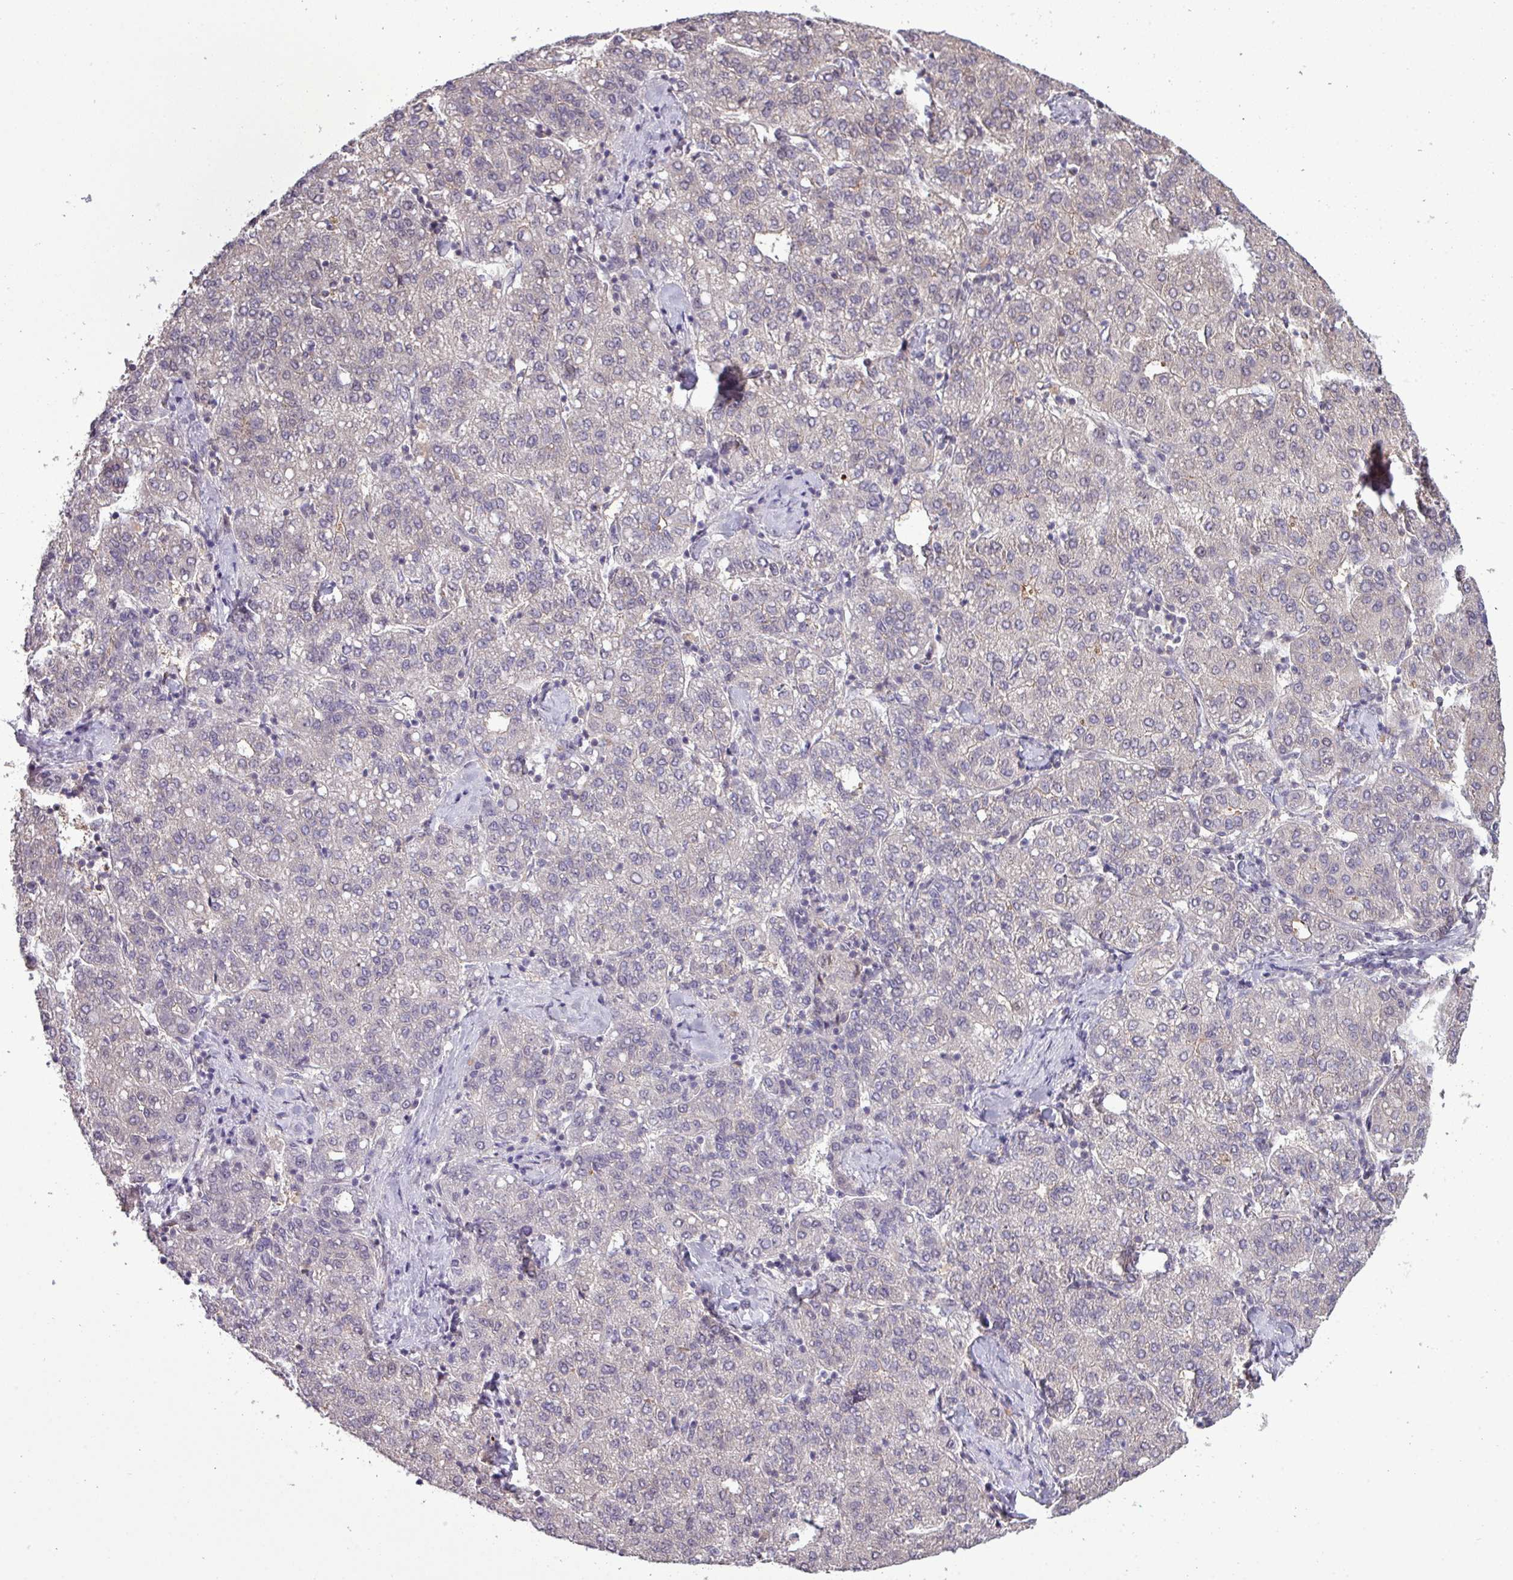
{"staining": {"intensity": "negative", "quantity": "none", "location": "none"}, "tissue": "liver cancer", "cell_type": "Tumor cells", "image_type": "cancer", "snomed": [{"axis": "morphology", "description": "Carcinoma, Hepatocellular, NOS"}, {"axis": "topography", "description": "Liver"}], "caption": "High magnification brightfield microscopy of liver cancer (hepatocellular carcinoma) stained with DAB (3,3'-diaminobenzidine) (brown) and counterstained with hematoxylin (blue): tumor cells show no significant staining. (DAB (3,3'-diaminobenzidine) immunohistochemistry visualized using brightfield microscopy, high magnification).", "gene": "RIPPLY1", "patient": {"sex": "male", "age": 65}}